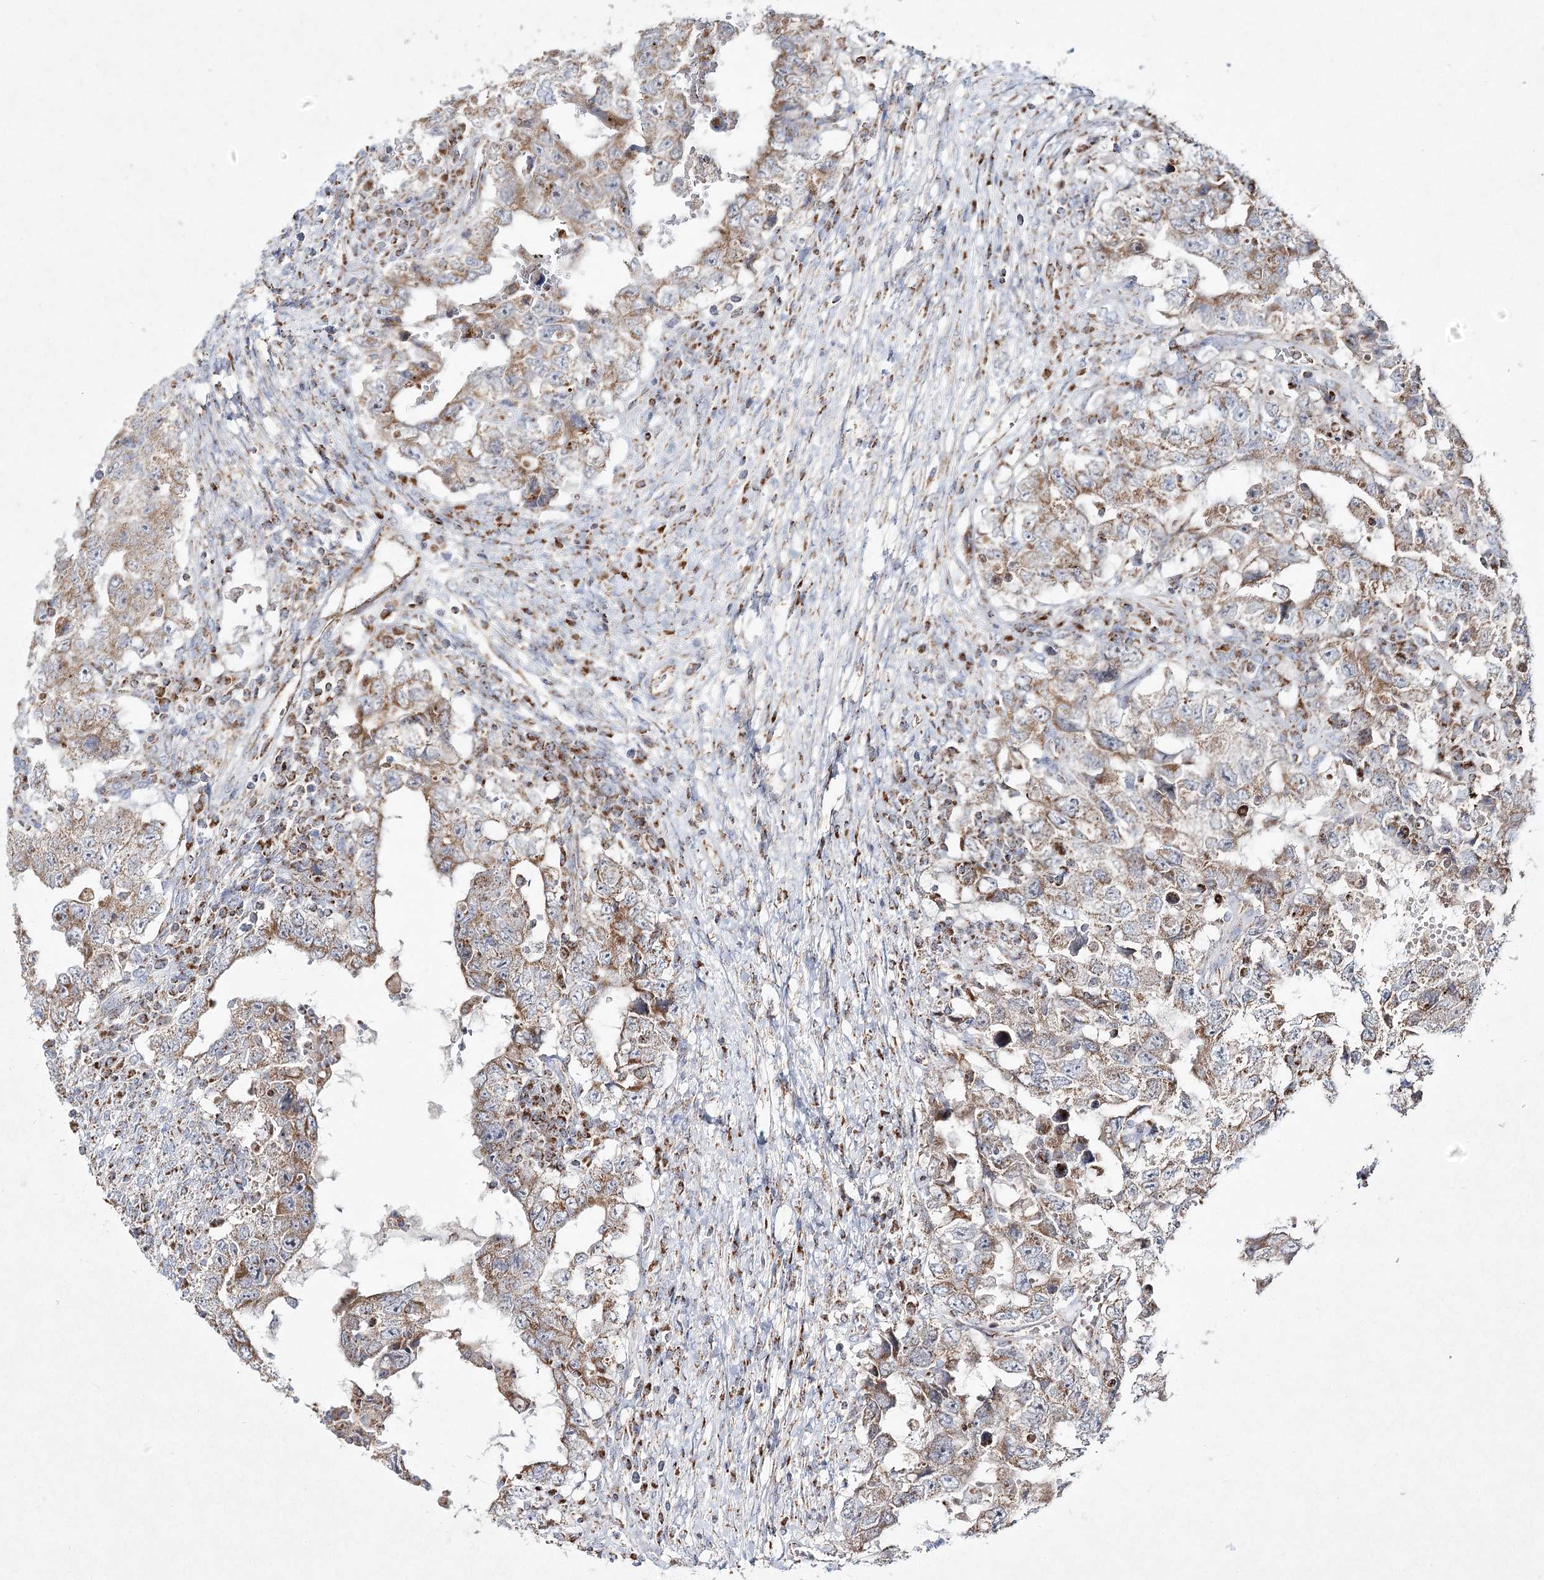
{"staining": {"intensity": "moderate", "quantity": ">75%", "location": "cytoplasmic/membranous"}, "tissue": "testis cancer", "cell_type": "Tumor cells", "image_type": "cancer", "snomed": [{"axis": "morphology", "description": "Carcinoma, Embryonal, NOS"}, {"axis": "topography", "description": "Testis"}], "caption": "Testis cancer (embryonal carcinoma) stained with a brown dye demonstrates moderate cytoplasmic/membranous positive staining in about >75% of tumor cells.", "gene": "DNA2", "patient": {"sex": "male", "age": 26}}